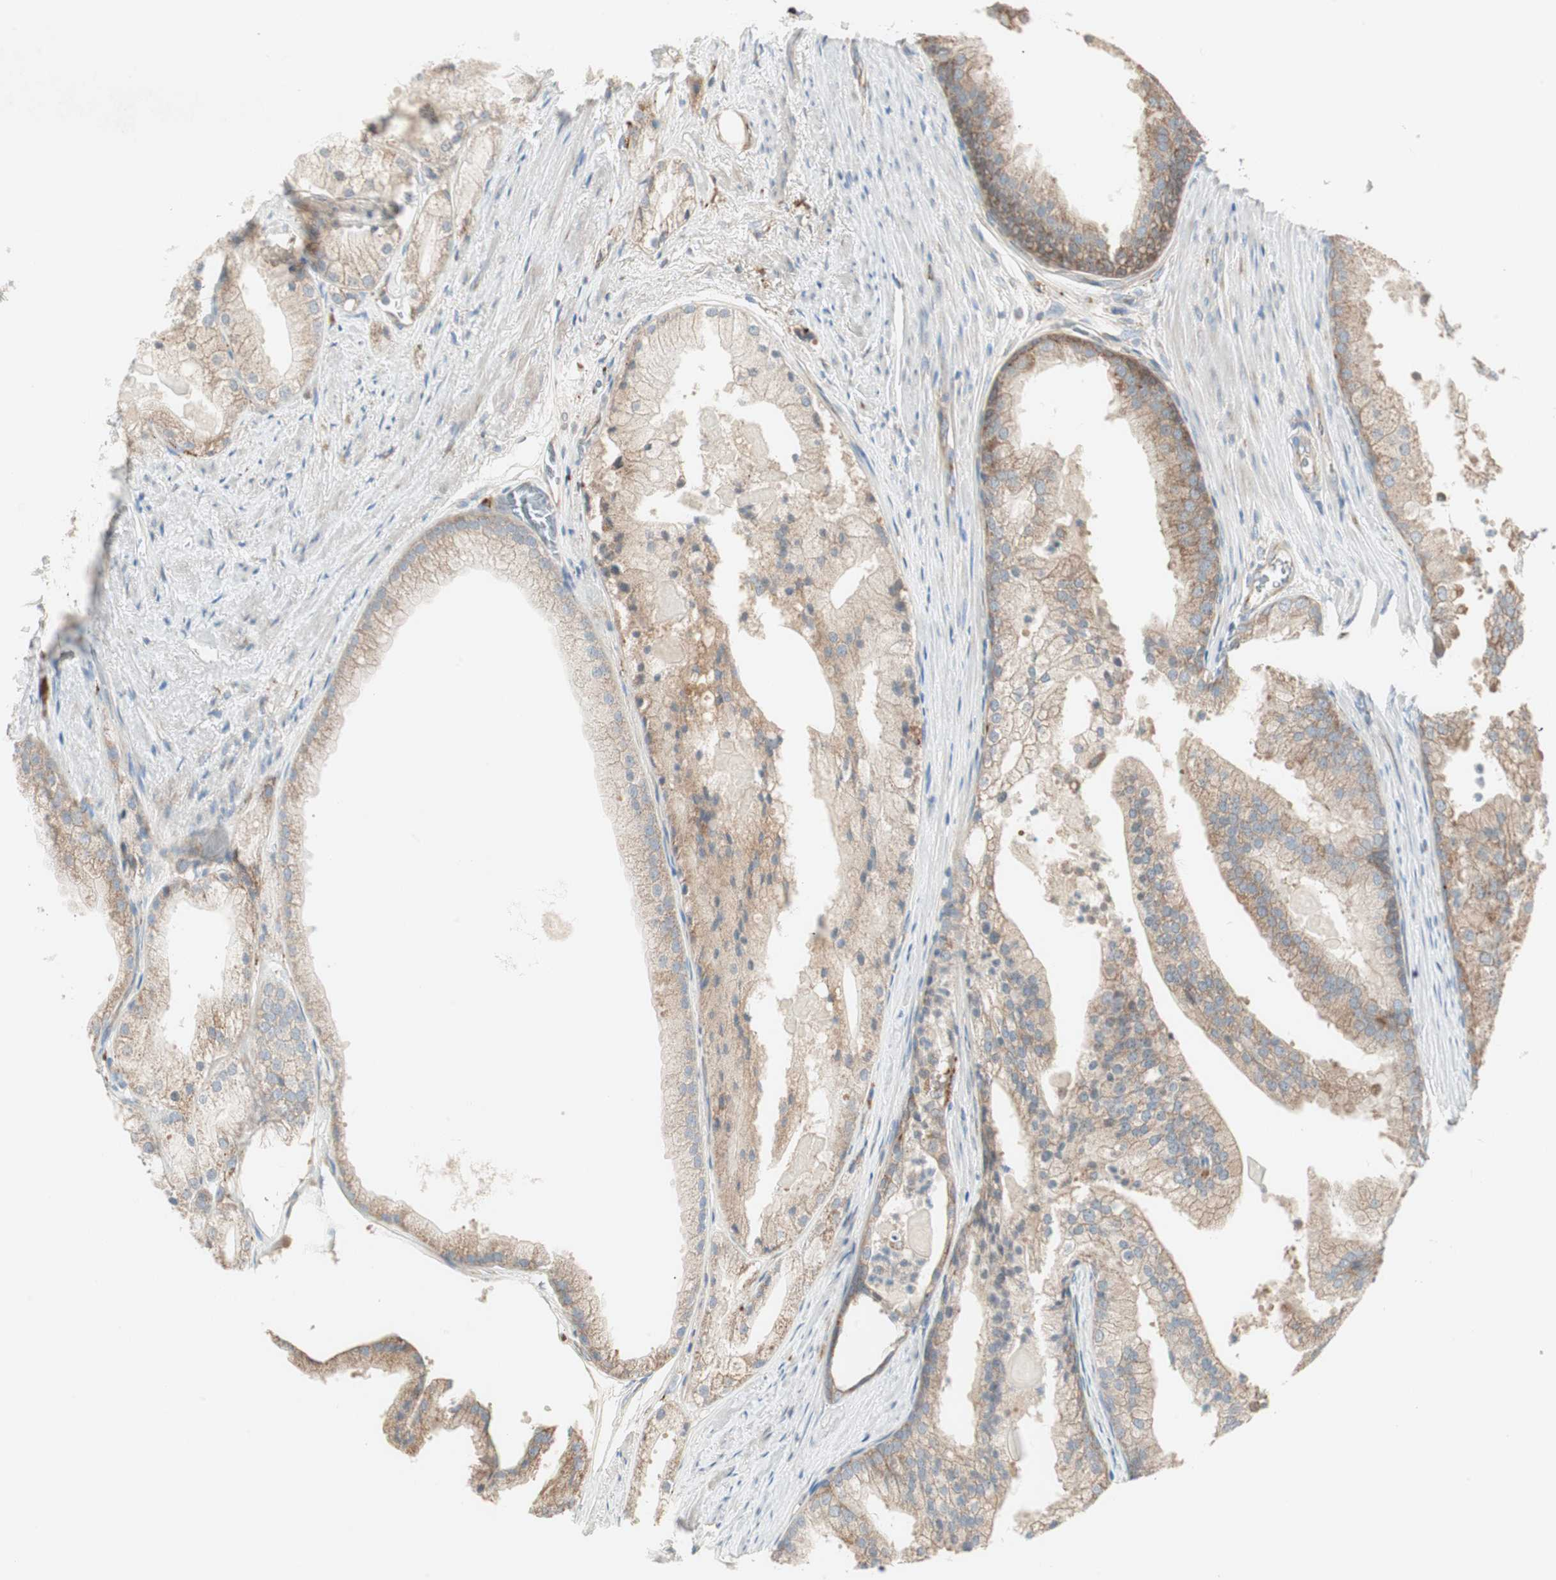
{"staining": {"intensity": "moderate", "quantity": ">75%", "location": "cytoplasmic/membranous"}, "tissue": "prostate cancer", "cell_type": "Tumor cells", "image_type": "cancer", "snomed": [{"axis": "morphology", "description": "Adenocarcinoma, Low grade"}, {"axis": "topography", "description": "Prostate"}], "caption": "Prostate low-grade adenocarcinoma stained with DAB (3,3'-diaminobenzidine) immunohistochemistry (IHC) demonstrates medium levels of moderate cytoplasmic/membranous positivity in about >75% of tumor cells.", "gene": "RPL23", "patient": {"sex": "male", "age": 69}}